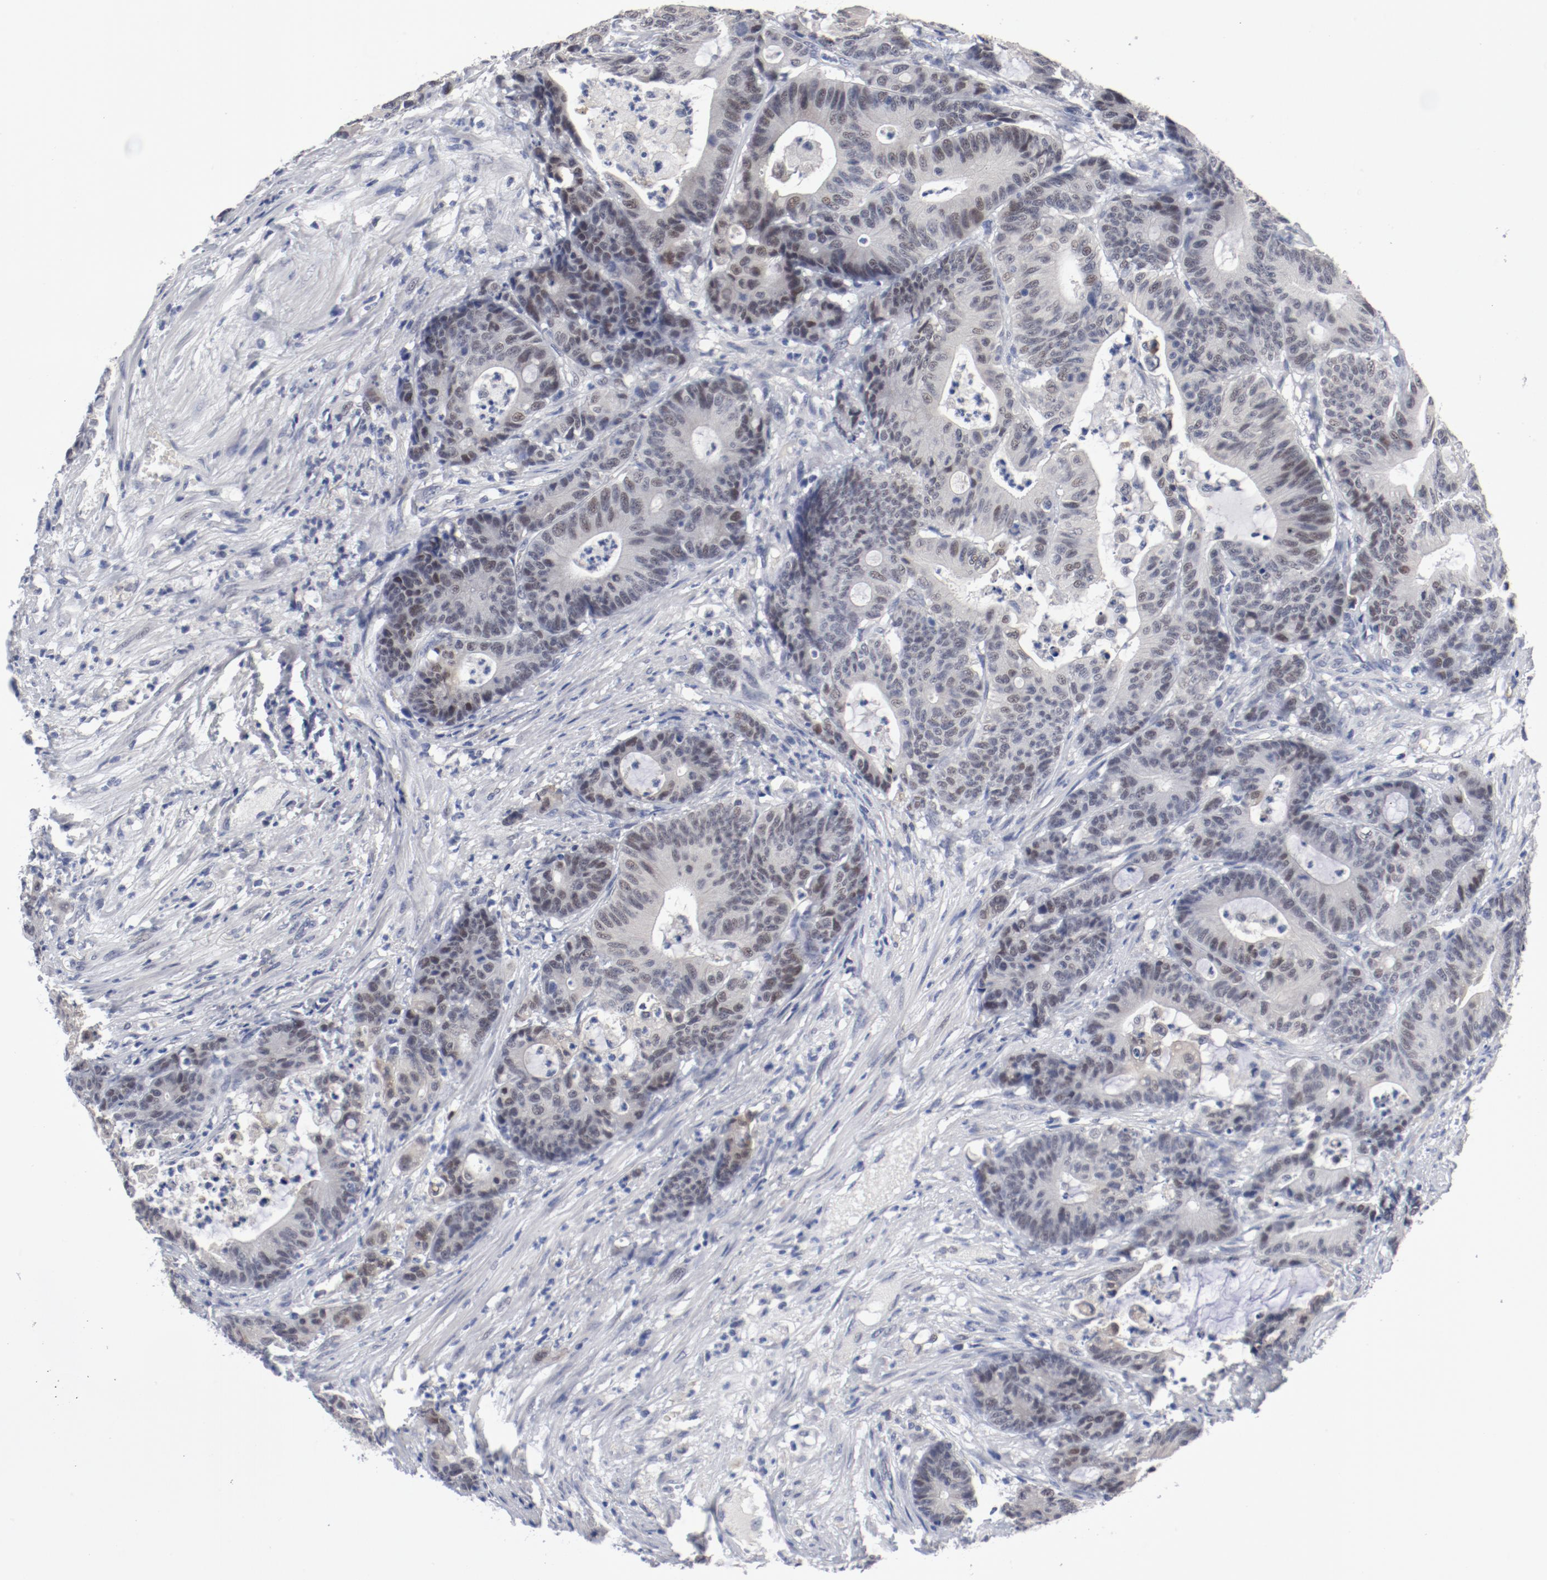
{"staining": {"intensity": "weak", "quantity": "<25%", "location": "nuclear"}, "tissue": "colorectal cancer", "cell_type": "Tumor cells", "image_type": "cancer", "snomed": [{"axis": "morphology", "description": "Adenocarcinoma, NOS"}, {"axis": "topography", "description": "Colon"}], "caption": "Human colorectal adenocarcinoma stained for a protein using immunohistochemistry shows no staining in tumor cells.", "gene": "ANKLE2", "patient": {"sex": "female", "age": 84}}